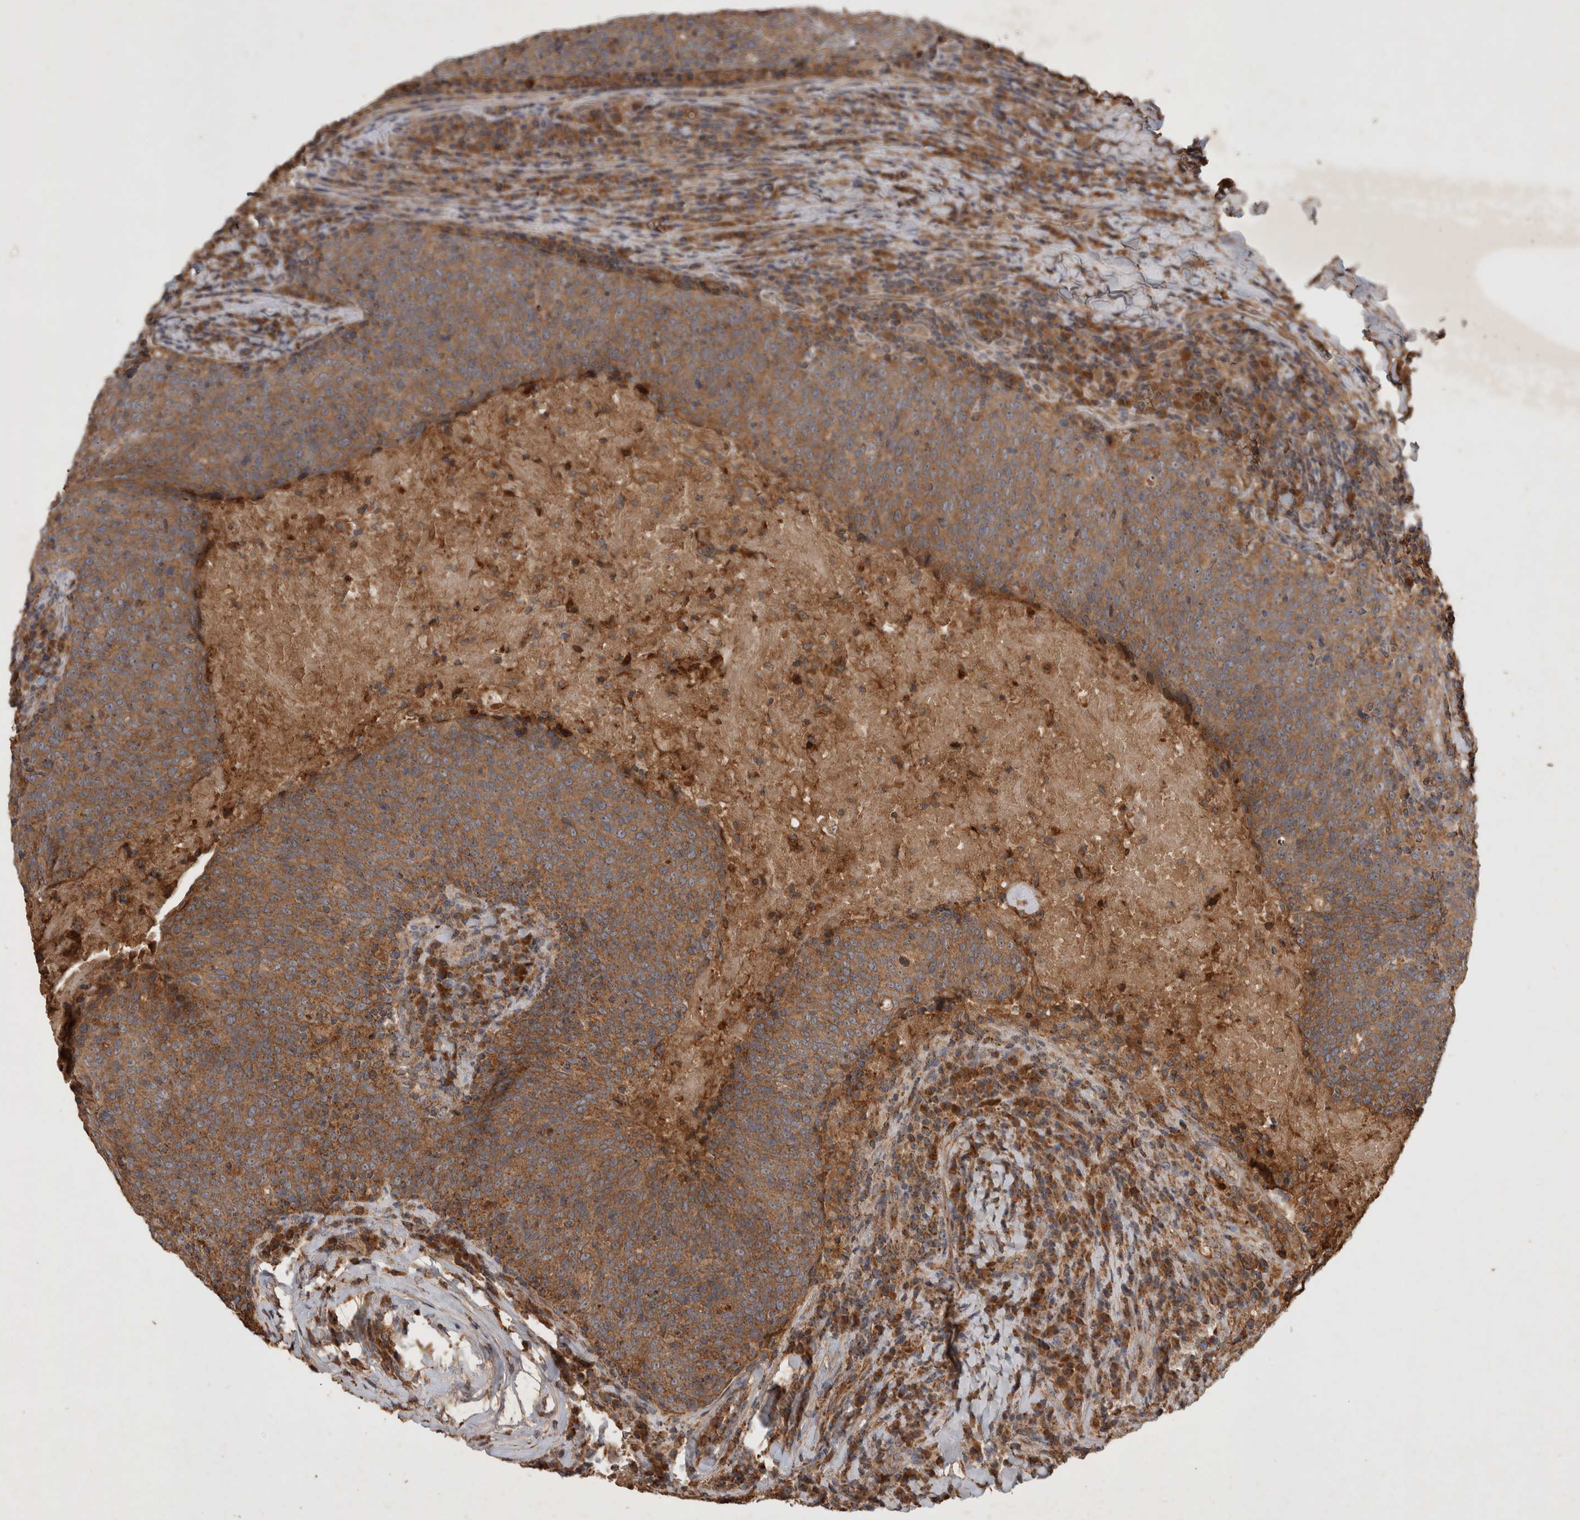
{"staining": {"intensity": "moderate", "quantity": ">75%", "location": "cytoplasmic/membranous"}, "tissue": "head and neck cancer", "cell_type": "Tumor cells", "image_type": "cancer", "snomed": [{"axis": "morphology", "description": "Squamous cell carcinoma, NOS"}, {"axis": "morphology", "description": "Squamous cell carcinoma, metastatic, NOS"}, {"axis": "topography", "description": "Lymph node"}, {"axis": "topography", "description": "Head-Neck"}], "caption": "Head and neck cancer stained for a protein (brown) exhibits moderate cytoplasmic/membranous positive expression in about >75% of tumor cells.", "gene": "SERAC1", "patient": {"sex": "male", "age": 62}}